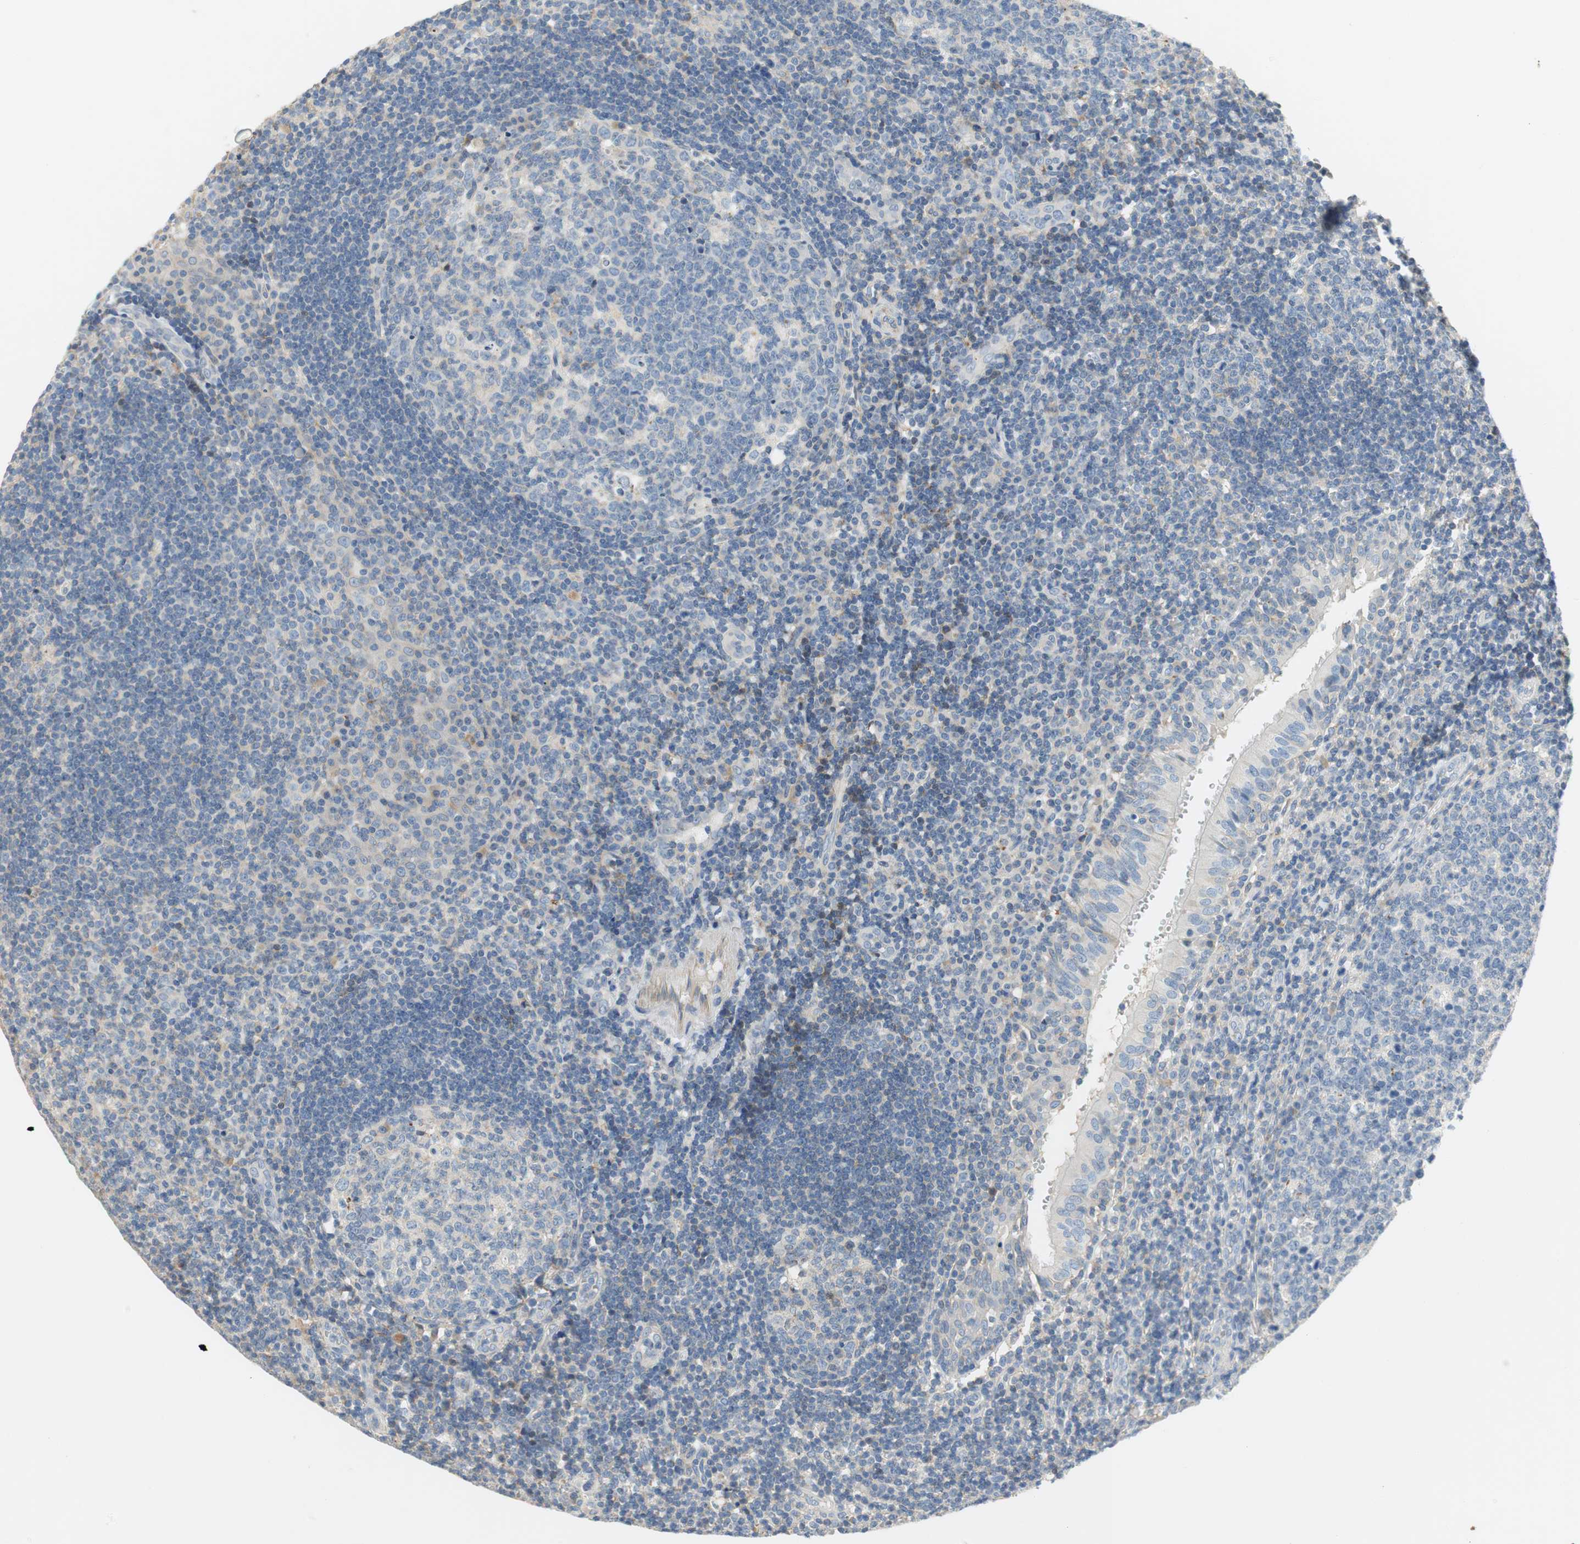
{"staining": {"intensity": "negative", "quantity": "none", "location": "none"}, "tissue": "tonsil", "cell_type": "Germinal center cells", "image_type": "normal", "snomed": [{"axis": "morphology", "description": "Normal tissue, NOS"}, {"axis": "topography", "description": "Tonsil"}], "caption": "A photomicrograph of human tonsil is negative for staining in germinal center cells. (IHC, brightfield microscopy, high magnification).", "gene": "CCM2L", "patient": {"sex": "female", "age": 40}}